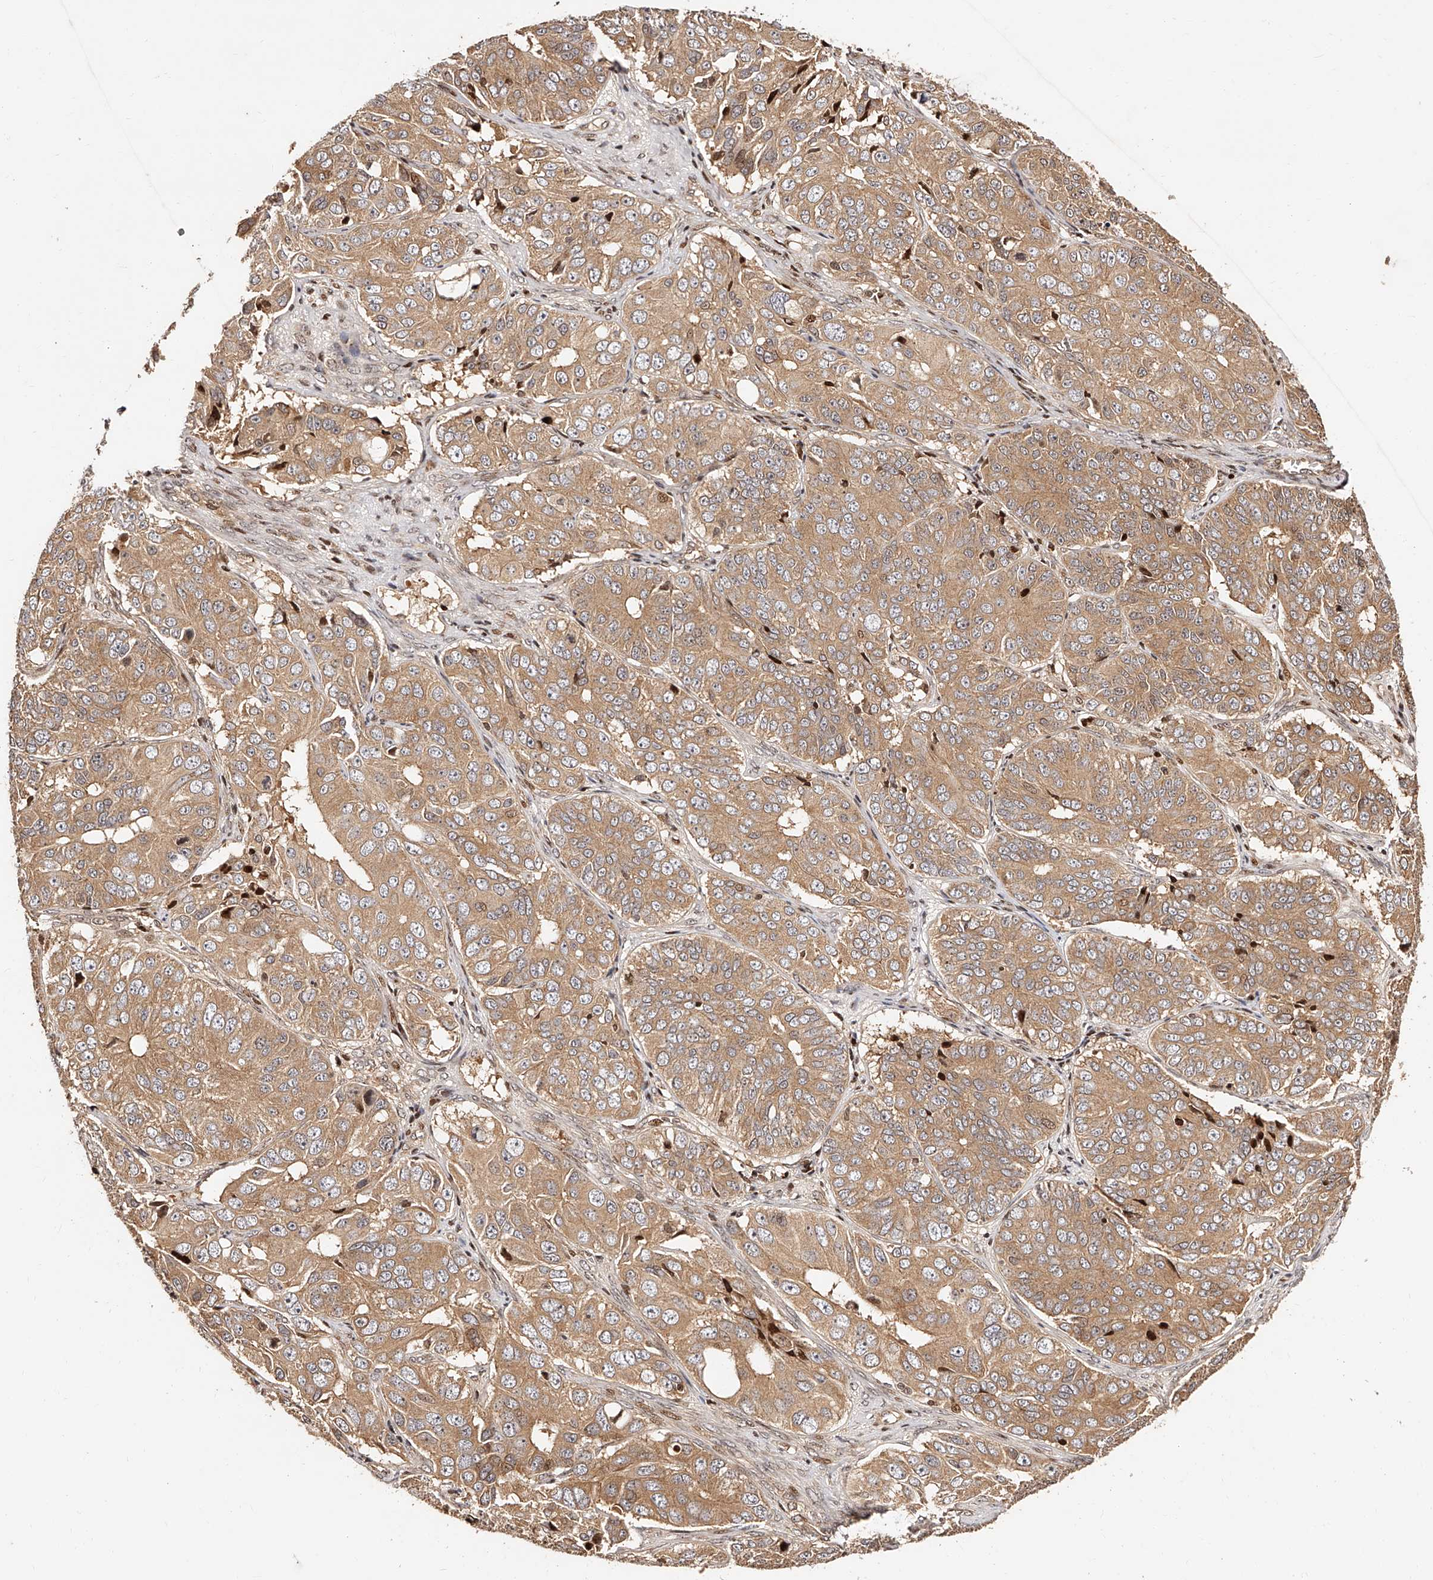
{"staining": {"intensity": "moderate", "quantity": ">75%", "location": "cytoplasmic/membranous"}, "tissue": "ovarian cancer", "cell_type": "Tumor cells", "image_type": "cancer", "snomed": [{"axis": "morphology", "description": "Carcinoma, endometroid"}, {"axis": "topography", "description": "Ovary"}], "caption": "Immunohistochemical staining of ovarian endometroid carcinoma demonstrates medium levels of moderate cytoplasmic/membranous positivity in about >75% of tumor cells. (DAB = brown stain, brightfield microscopy at high magnification).", "gene": "PFDN2", "patient": {"sex": "female", "age": 51}}